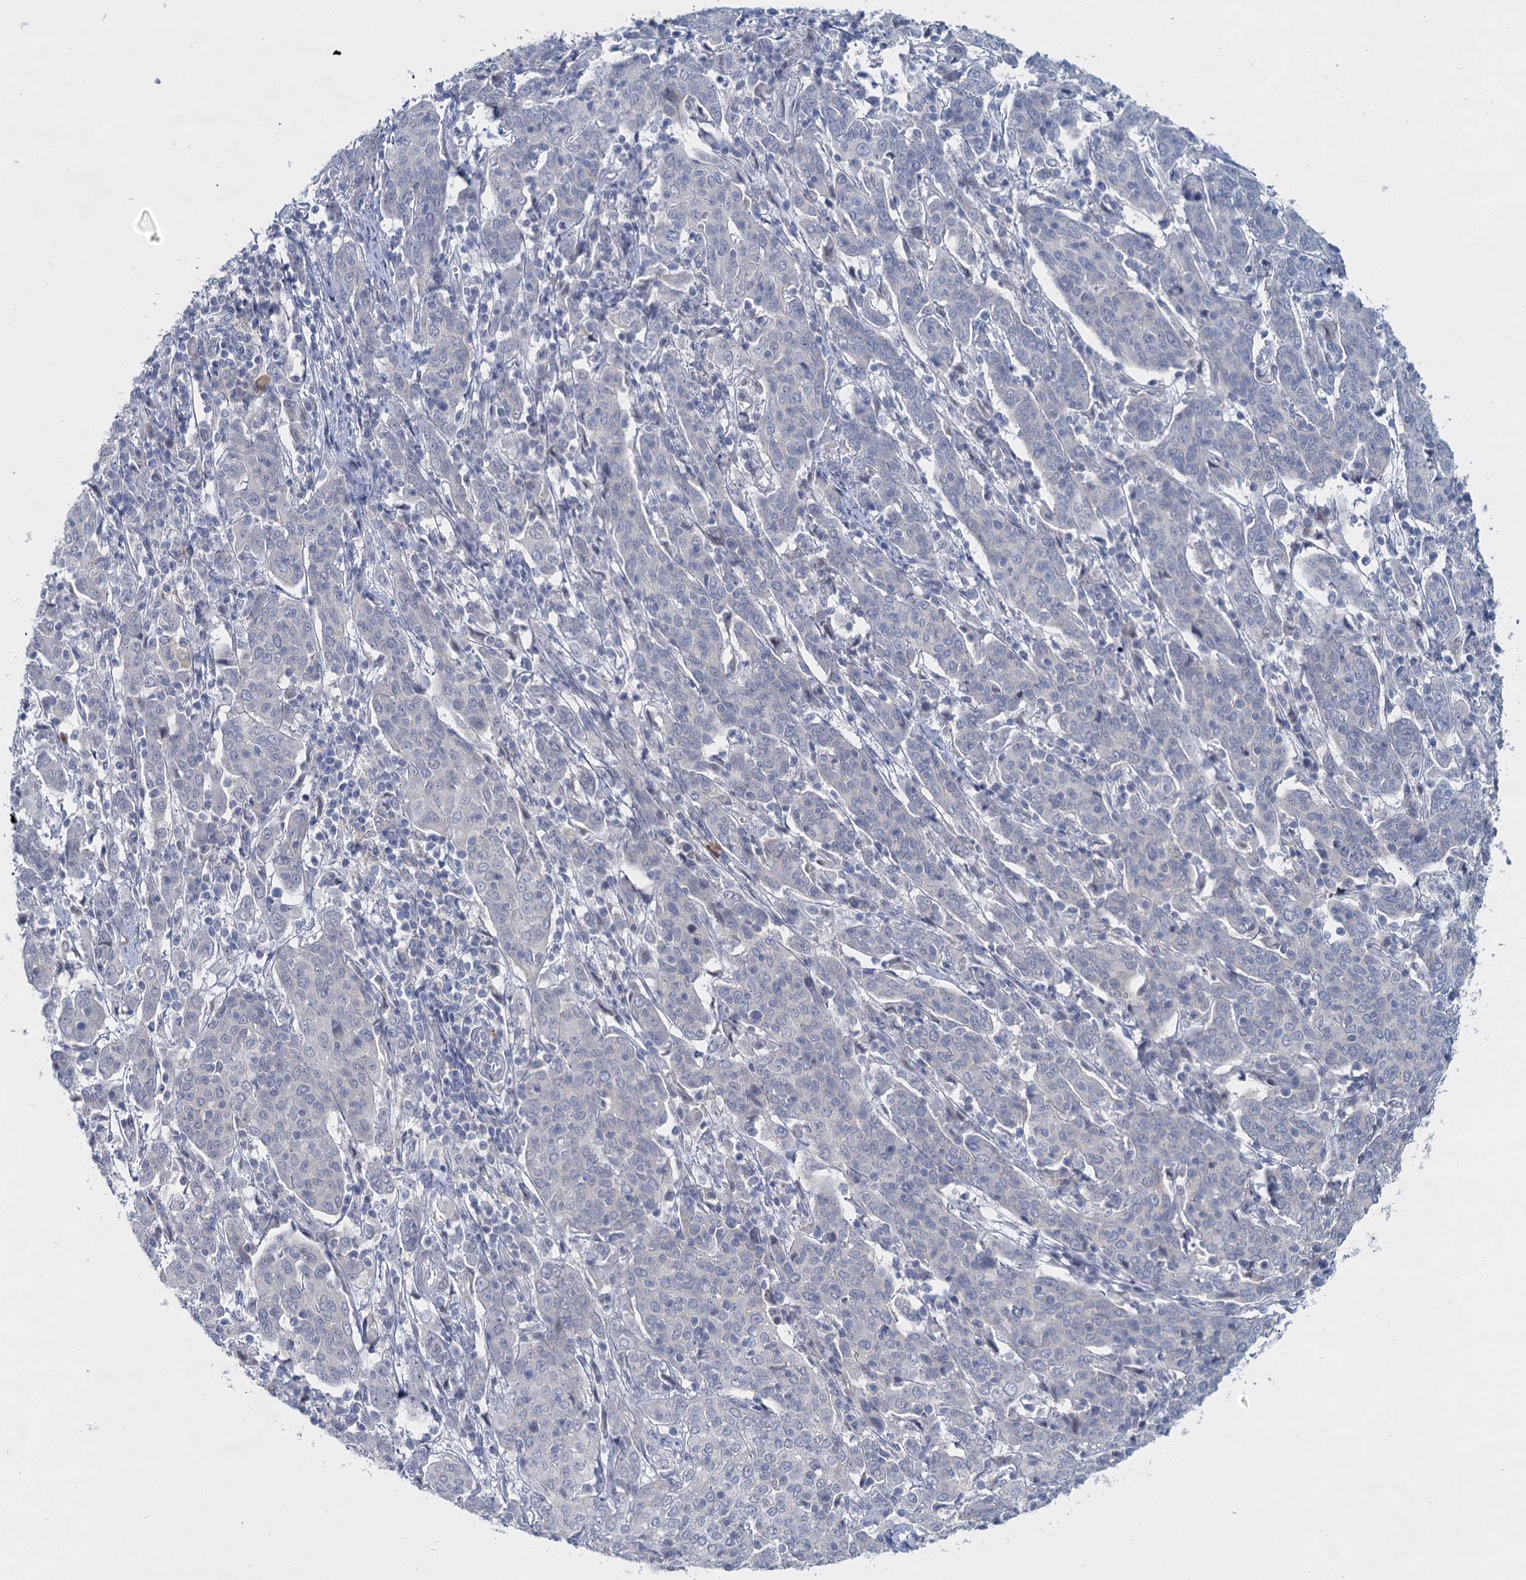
{"staining": {"intensity": "negative", "quantity": "none", "location": "none"}, "tissue": "cervical cancer", "cell_type": "Tumor cells", "image_type": "cancer", "snomed": [{"axis": "morphology", "description": "Squamous cell carcinoma, NOS"}, {"axis": "topography", "description": "Cervix"}], "caption": "Immunohistochemistry photomicrograph of neoplastic tissue: cervical cancer (squamous cell carcinoma) stained with DAB demonstrates no significant protein expression in tumor cells.", "gene": "ACRBP", "patient": {"sex": "female", "age": 67}}